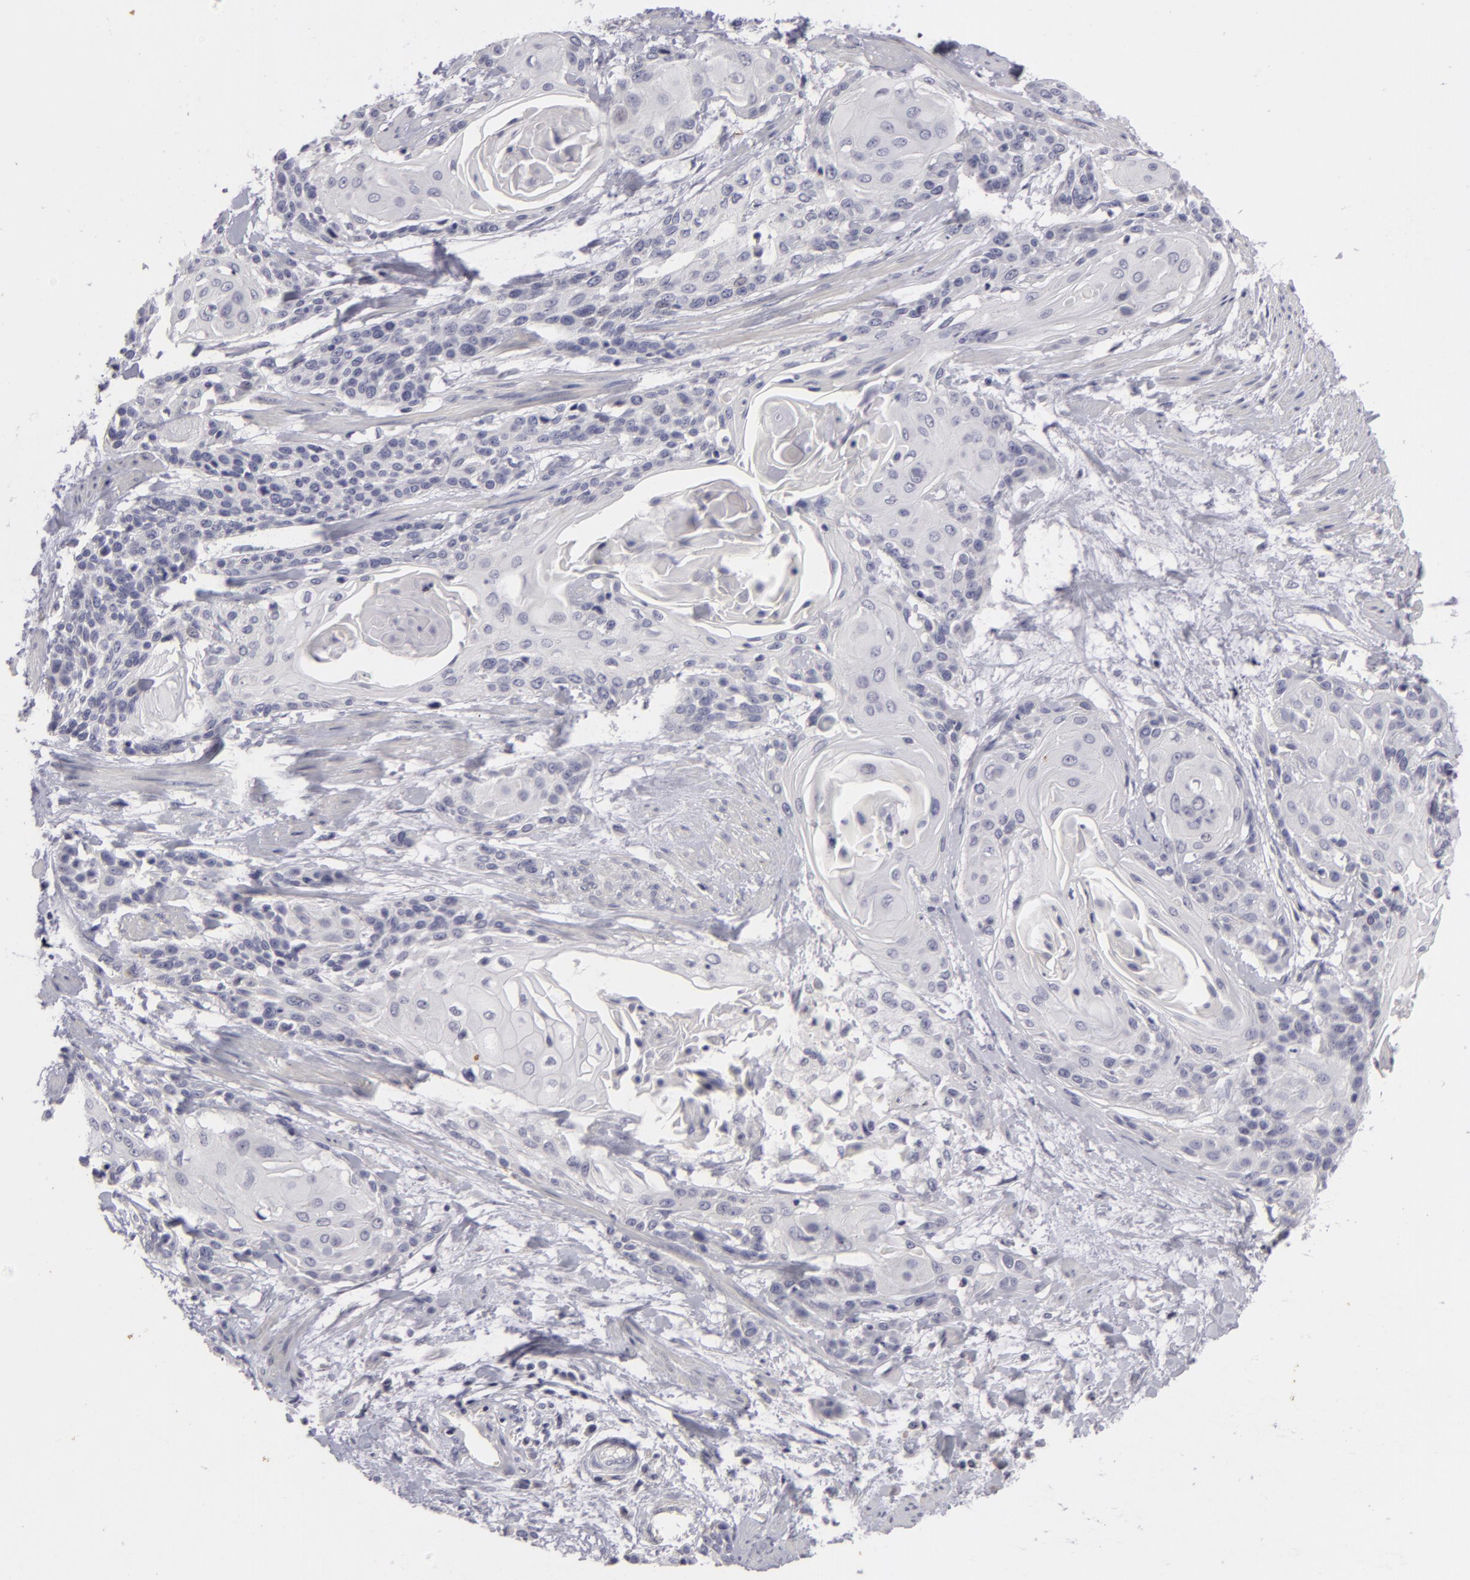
{"staining": {"intensity": "negative", "quantity": "none", "location": "none"}, "tissue": "cervical cancer", "cell_type": "Tumor cells", "image_type": "cancer", "snomed": [{"axis": "morphology", "description": "Squamous cell carcinoma, NOS"}, {"axis": "topography", "description": "Cervix"}], "caption": "High power microscopy photomicrograph of an immunohistochemistry micrograph of cervical cancer, revealing no significant positivity in tumor cells. (DAB IHC with hematoxylin counter stain).", "gene": "NLGN4X", "patient": {"sex": "female", "age": 57}}